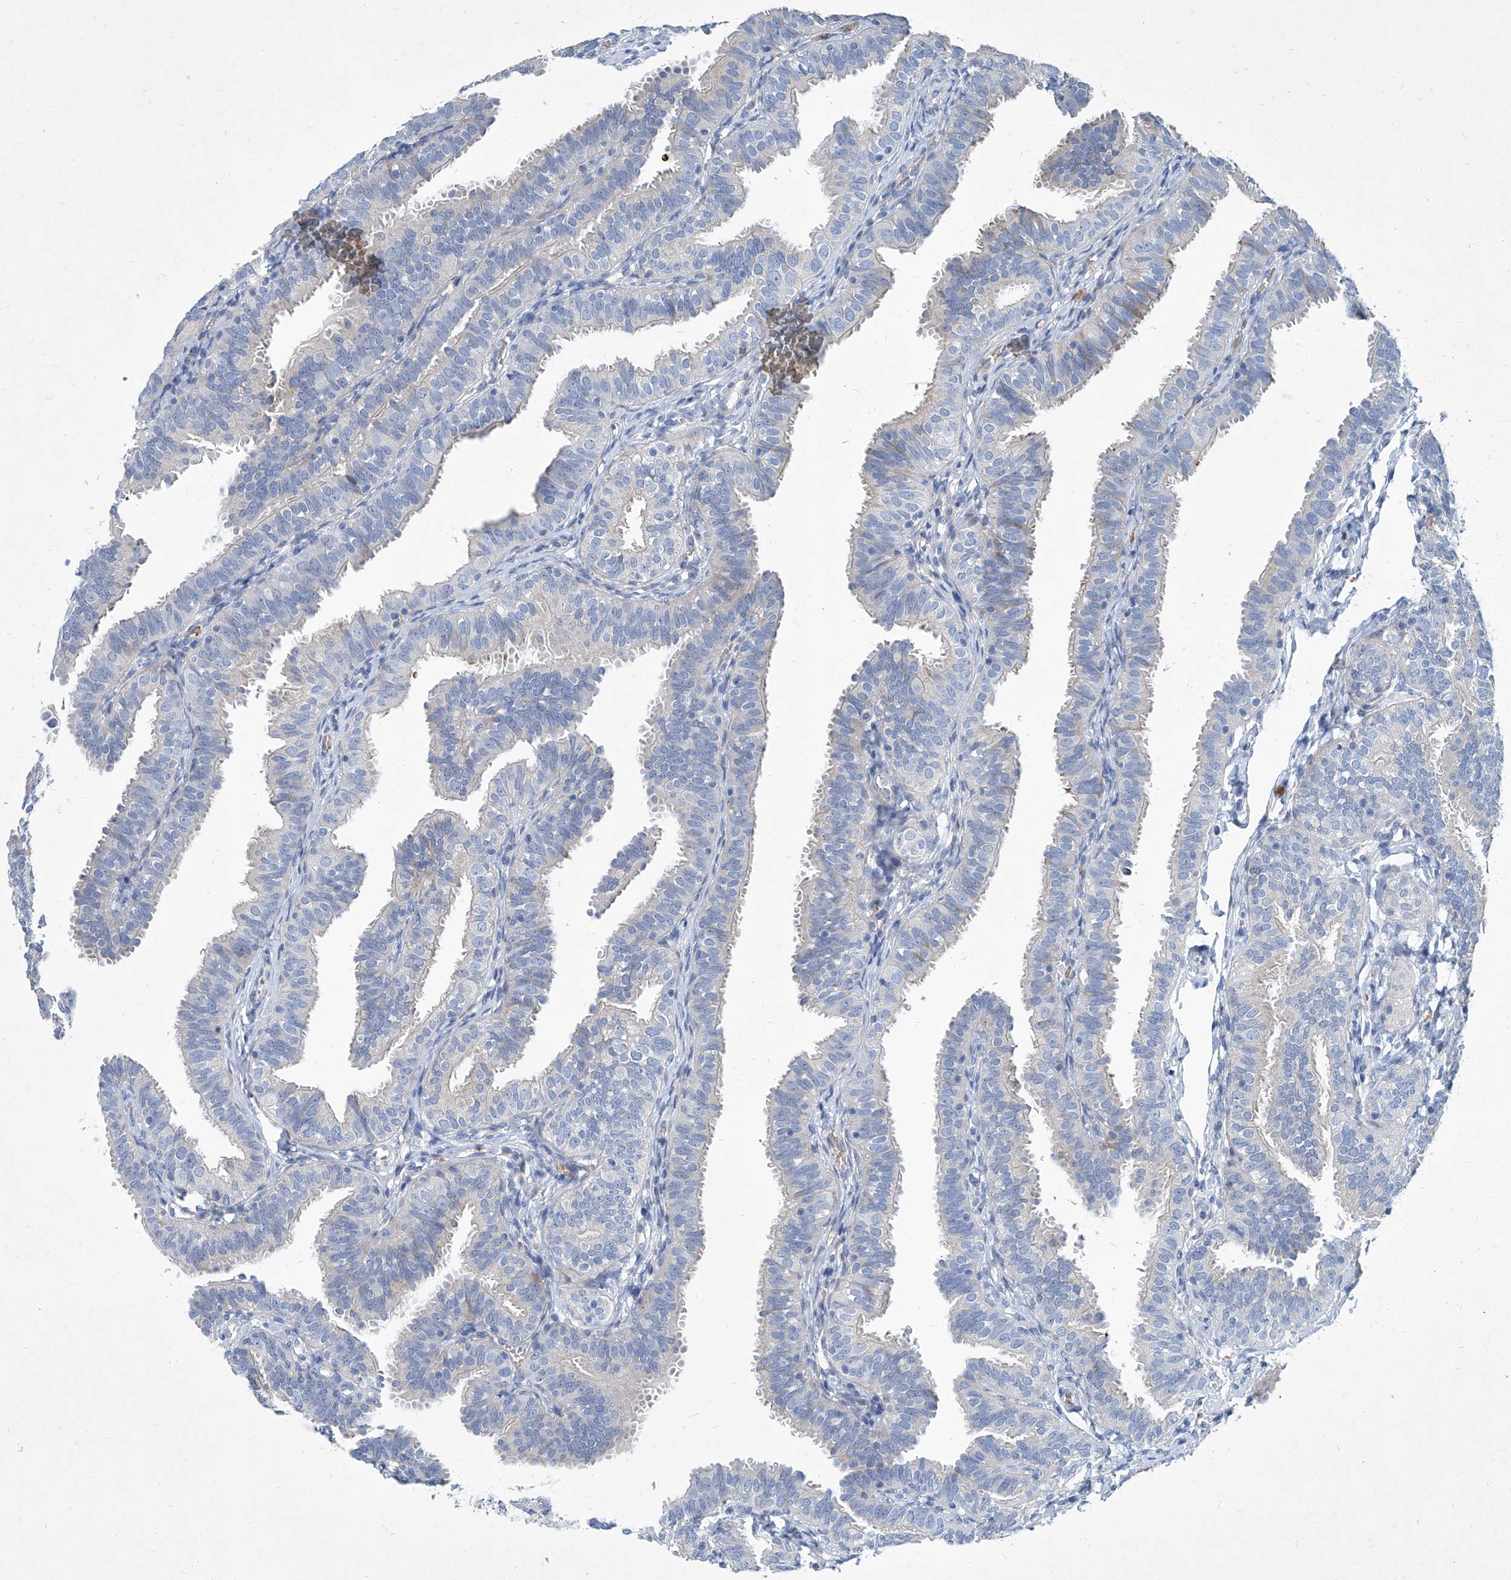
{"staining": {"intensity": "negative", "quantity": "none", "location": "none"}, "tissue": "fallopian tube", "cell_type": "Glandular cells", "image_type": "normal", "snomed": [{"axis": "morphology", "description": "Normal tissue, NOS"}, {"axis": "topography", "description": "Fallopian tube"}], "caption": "Immunohistochemistry (IHC) micrograph of unremarkable fallopian tube: human fallopian tube stained with DAB (3,3'-diaminobenzidine) exhibits no significant protein staining in glandular cells.", "gene": "FPR2", "patient": {"sex": "female", "age": 35}}